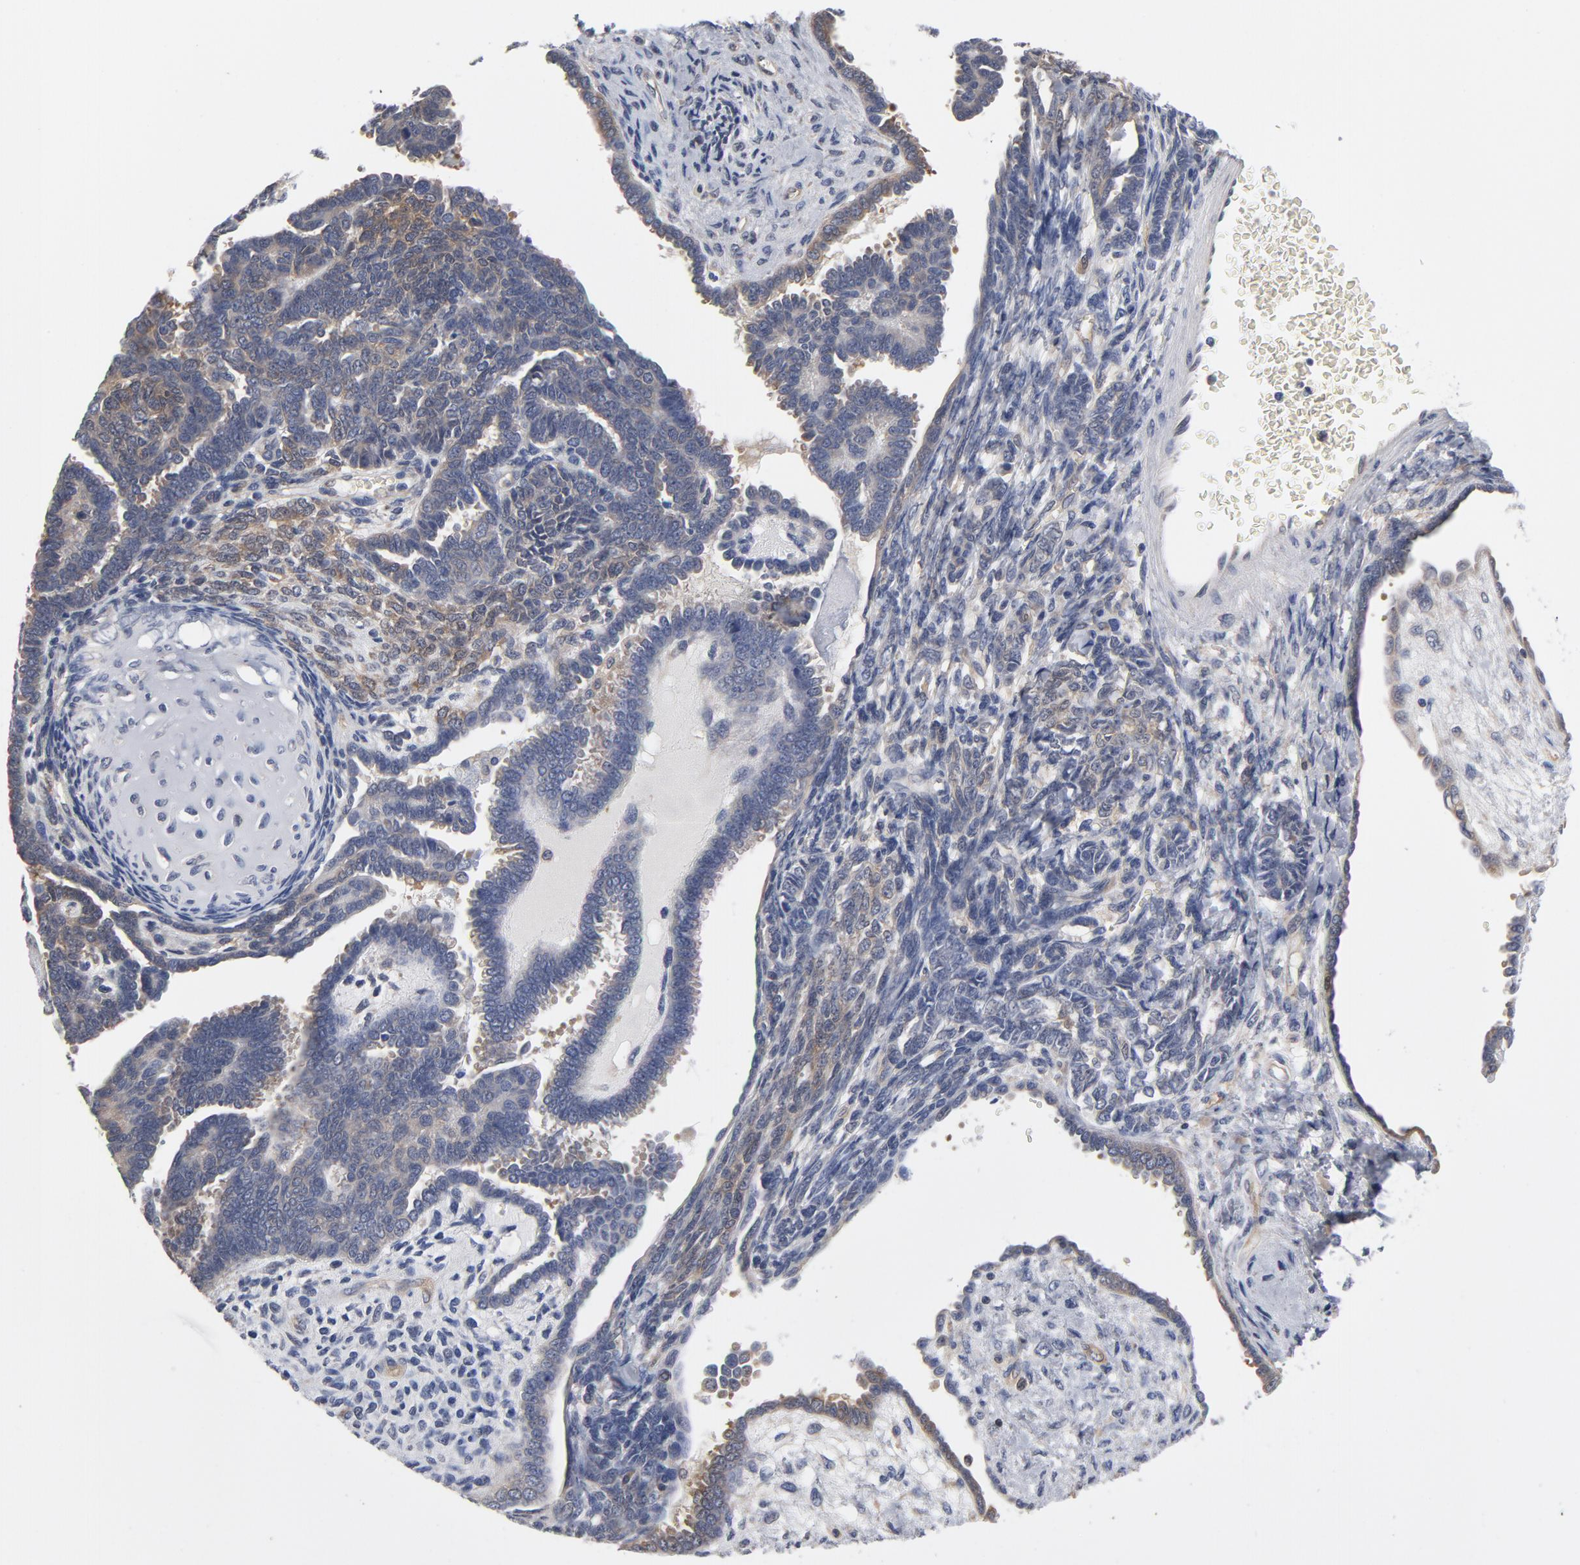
{"staining": {"intensity": "negative", "quantity": "none", "location": "none"}, "tissue": "endometrial cancer", "cell_type": "Tumor cells", "image_type": "cancer", "snomed": [{"axis": "morphology", "description": "Neoplasm, malignant, NOS"}, {"axis": "topography", "description": "Endometrium"}], "caption": "This is an immunohistochemistry photomicrograph of malignant neoplasm (endometrial). There is no positivity in tumor cells.", "gene": "ASMTL", "patient": {"sex": "female", "age": 74}}